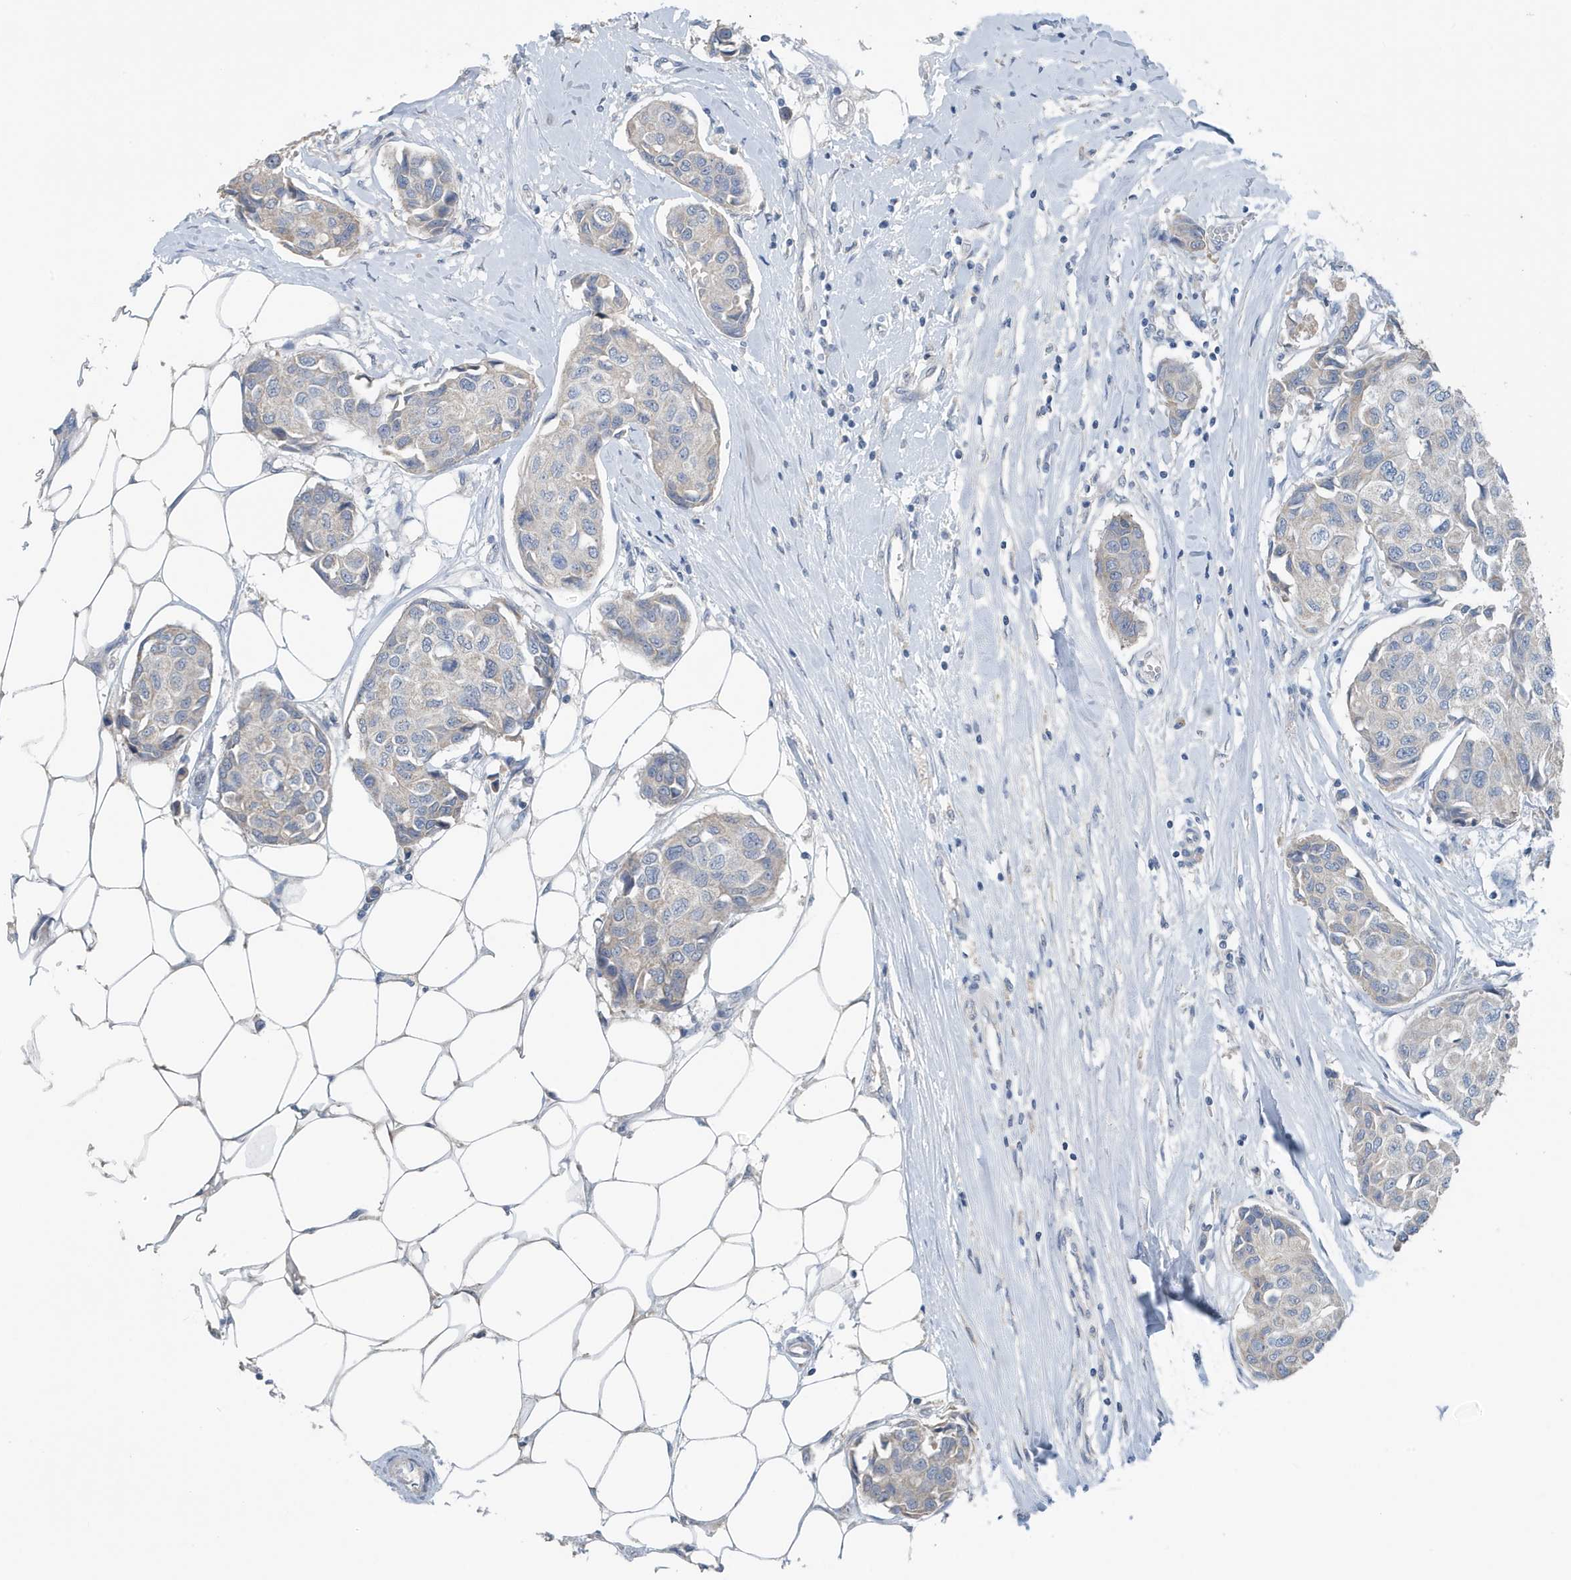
{"staining": {"intensity": "negative", "quantity": "none", "location": "none"}, "tissue": "breast cancer", "cell_type": "Tumor cells", "image_type": "cancer", "snomed": [{"axis": "morphology", "description": "Duct carcinoma"}, {"axis": "topography", "description": "Breast"}], "caption": "High magnification brightfield microscopy of breast intraductal carcinoma stained with DAB (brown) and counterstained with hematoxylin (blue): tumor cells show no significant staining.", "gene": "UGT2B4", "patient": {"sex": "female", "age": 80}}